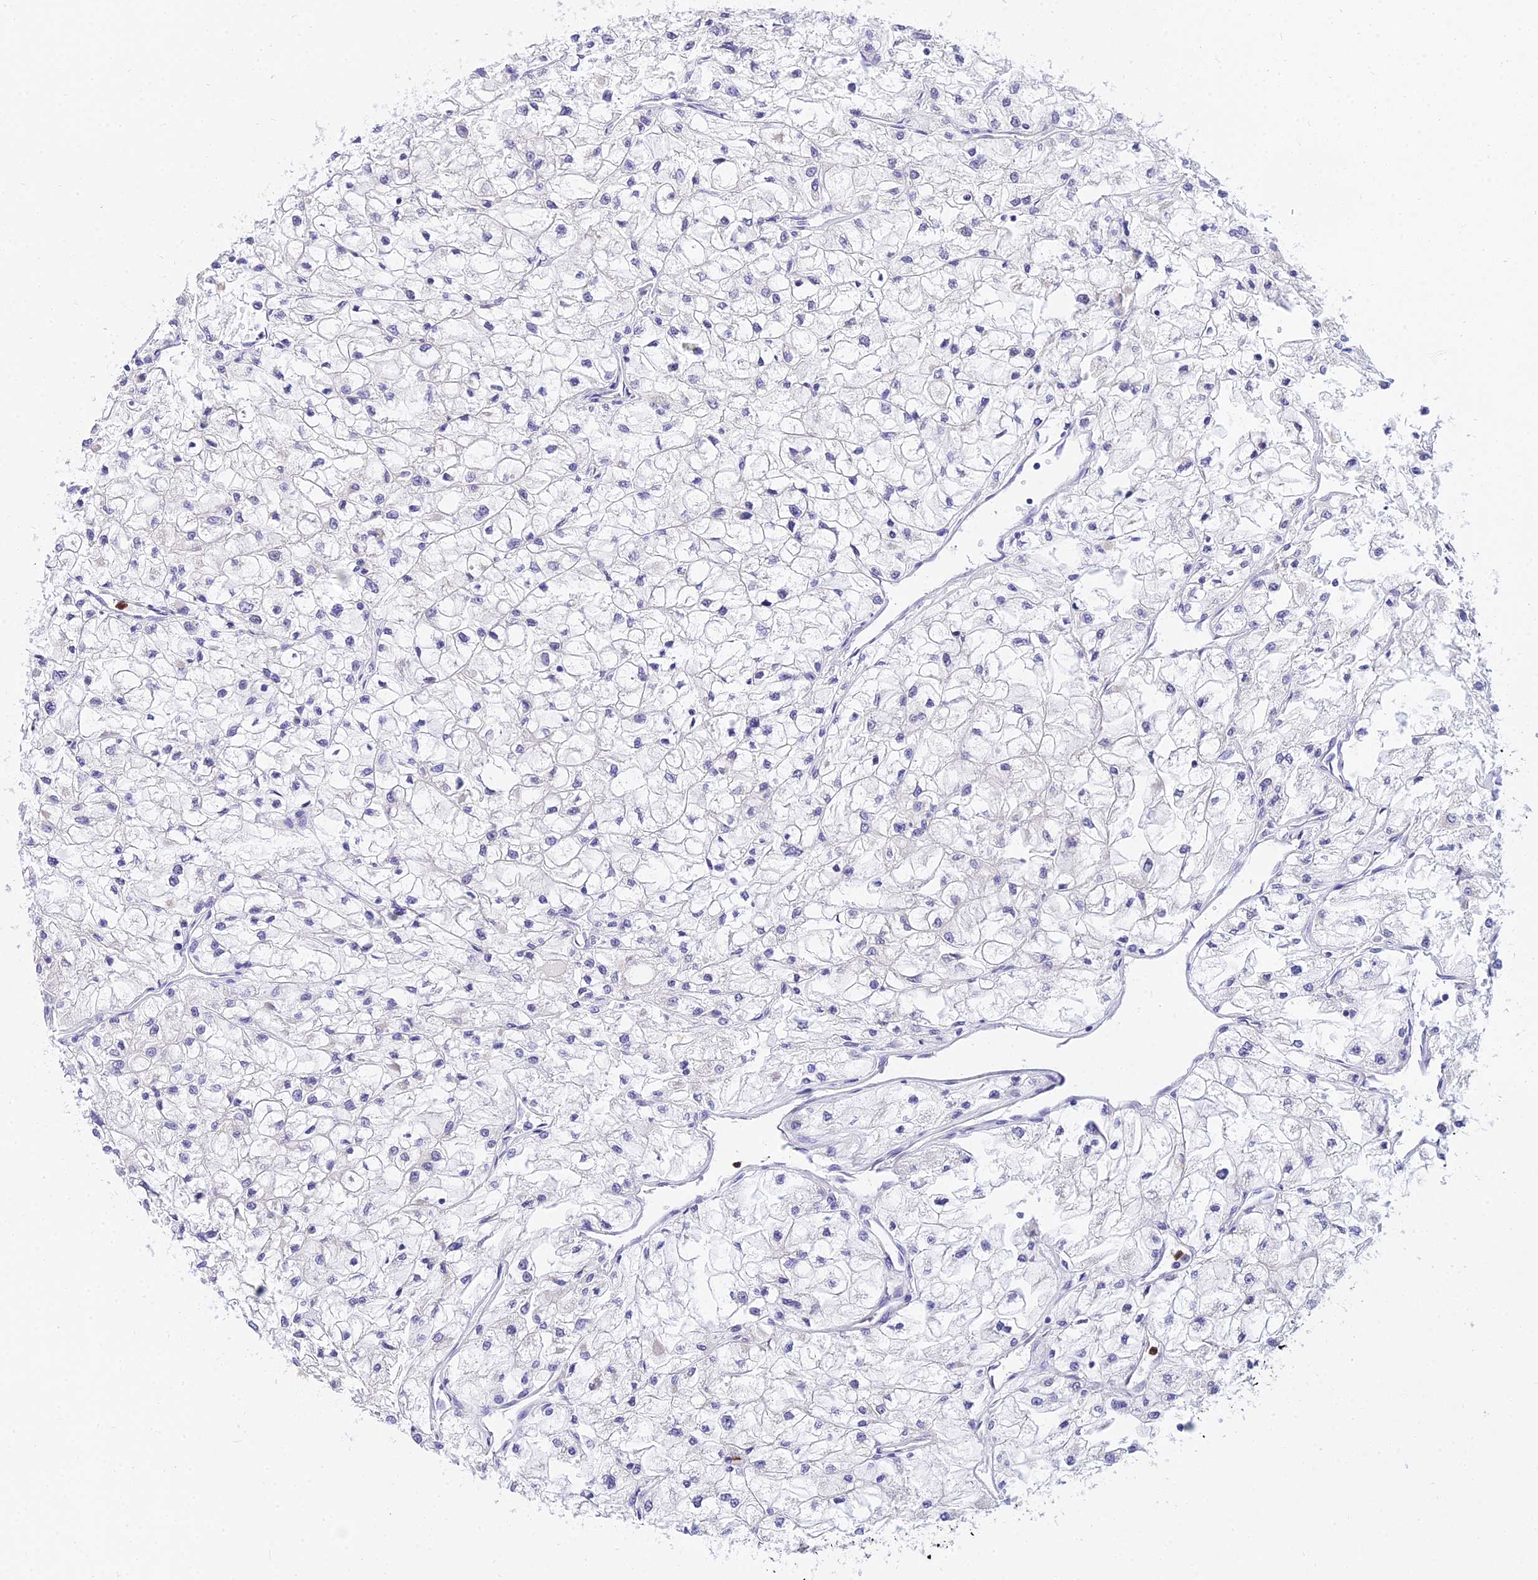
{"staining": {"intensity": "negative", "quantity": "none", "location": "none"}, "tissue": "renal cancer", "cell_type": "Tumor cells", "image_type": "cancer", "snomed": [{"axis": "morphology", "description": "Adenocarcinoma, NOS"}, {"axis": "topography", "description": "Kidney"}], "caption": "Tumor cells are negative for protein expression in human renal cancer.", "gene": "VWC2L", "patient": {"sex": "male", "age": 80}}